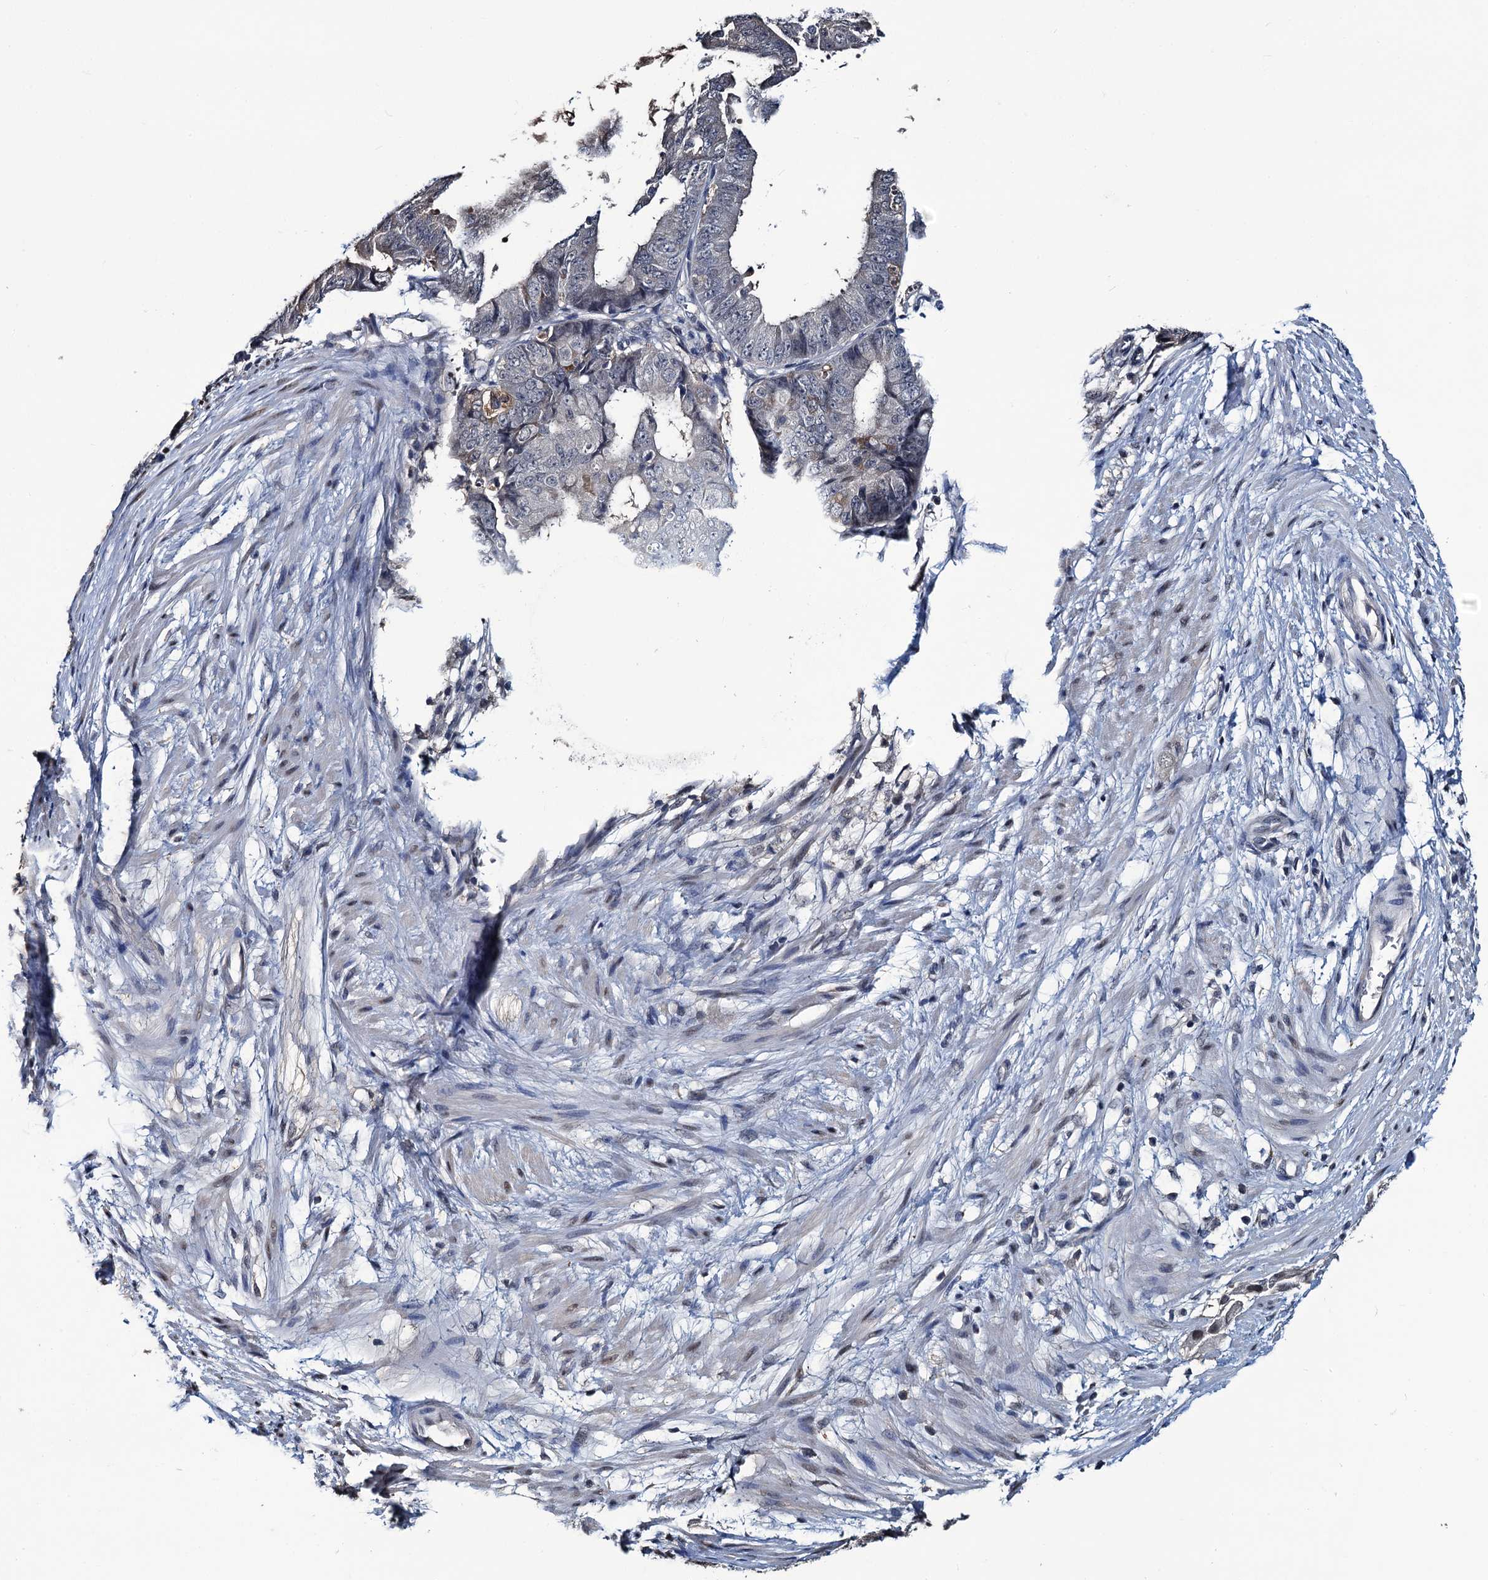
{"staining": {"intensity": "negative", "quantity": "none", "location": "none"}, "tissue": "ovarian cancer", "cell_type": "Tumor cells", "image_type": "cancer", "snomed": [{"axis": "morphology", "description": "Carcinoma, endometroid"}, {"axis": "topography", "description": "Appendix"}, {"axis": "topography", "description": "Ovary"}], "caption": "Photomicrograph shows no significant protein expression in tumor cells of ovarian cancer.", "gene": "RTKN2", "patient": {"sex": "female", "age": 42}}